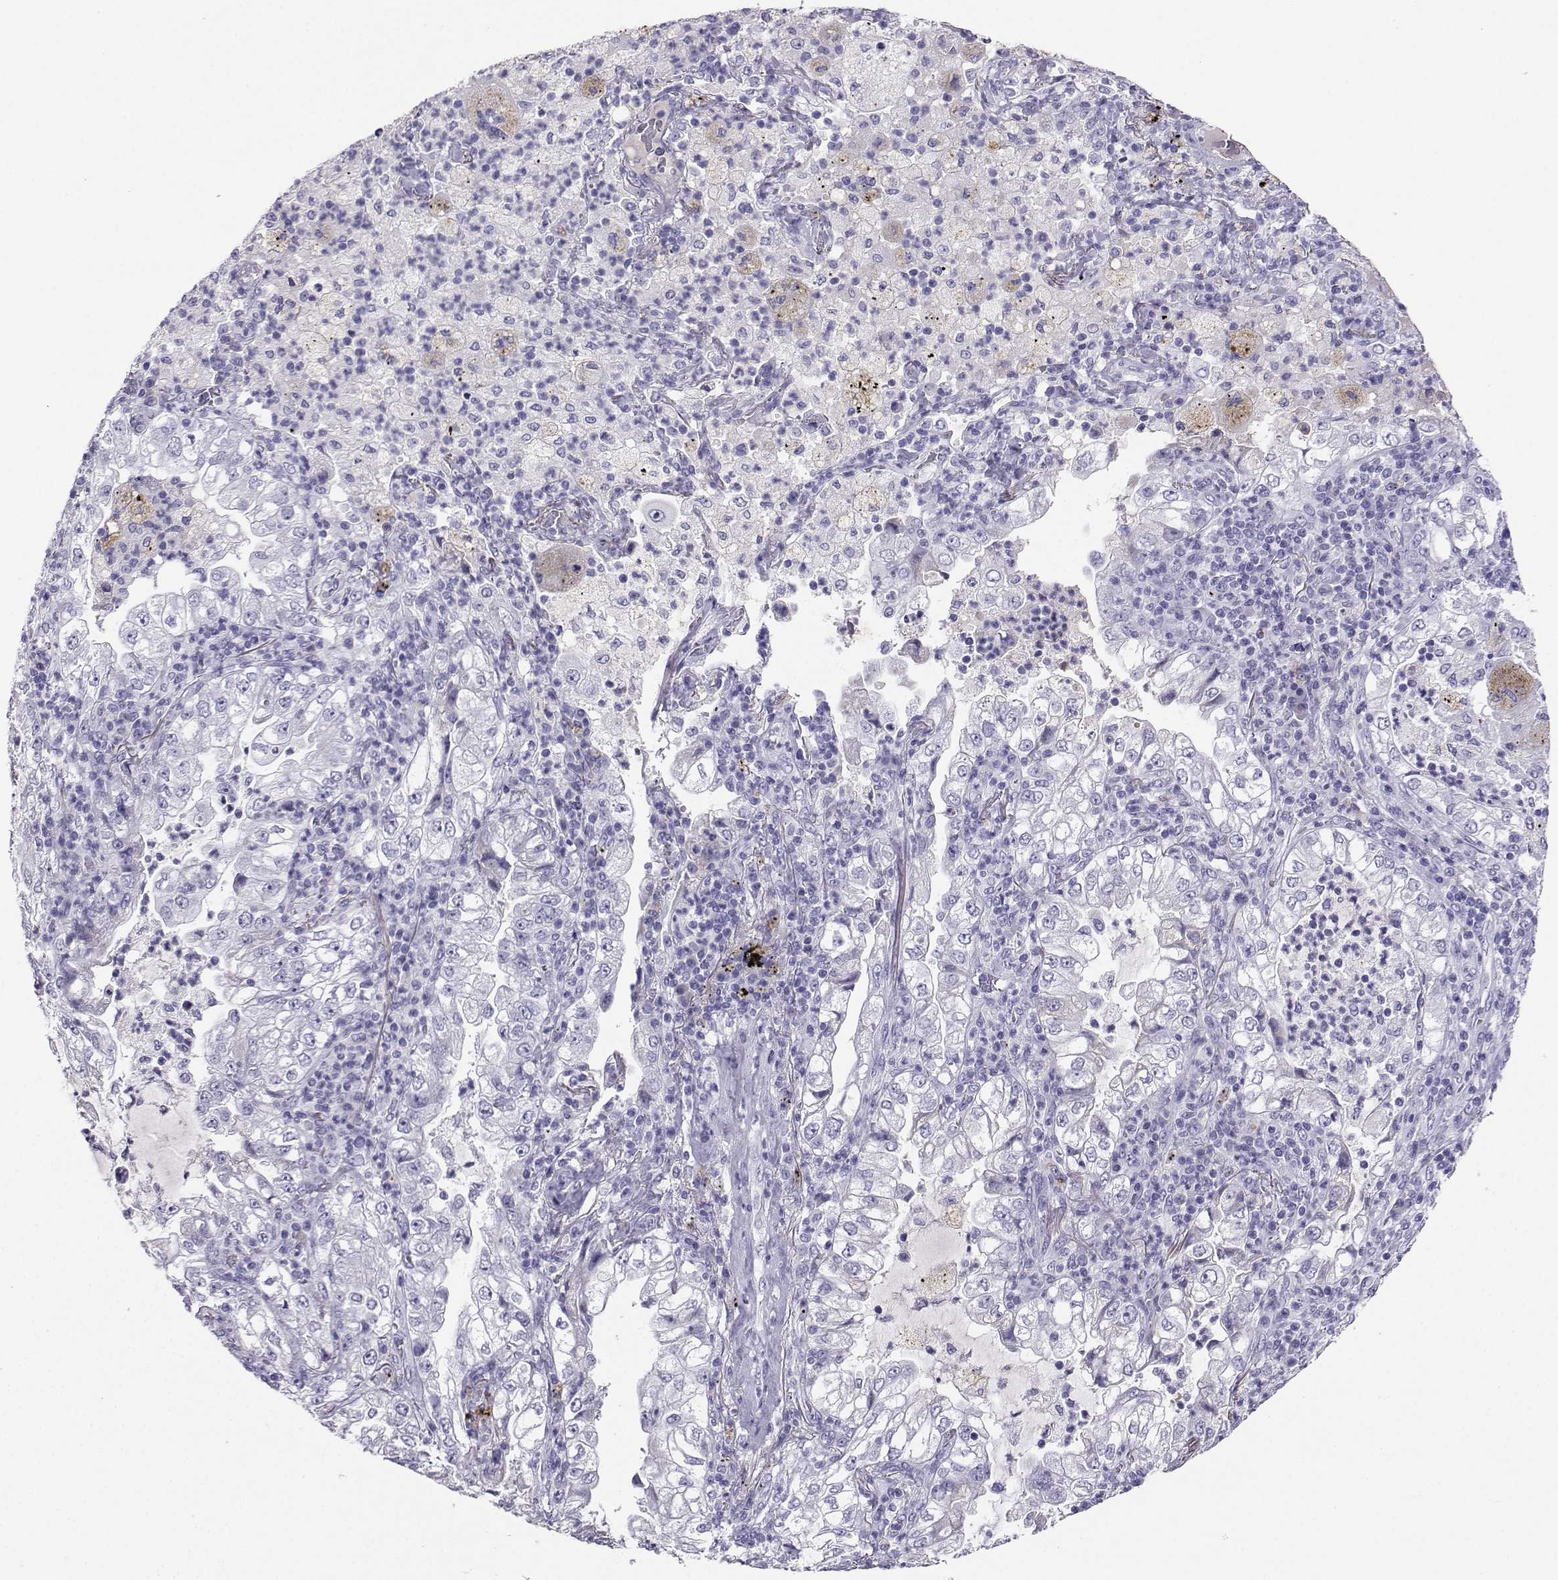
{"staining": {"intensity": "negative", "quantity": "none", "location": "none"}, "tissue": "lung cancer", "cell_type": "Tumor cells", "image_type": "cancer", "snomed": [{"axis": "morphology", "description": "Adenocarcinoma, NOS"}, {"axis": "topography", "description": "Lung"}], "caption": "The micrograph displays no staining of tumor cells in lung cancer (adenocarcinoma). (DAB (3,3'-diaminobenzidine) IHC with hematoxylin counter stain).", "gene": "GRIK4", "patient": {"sex": "female", "age": 73}}